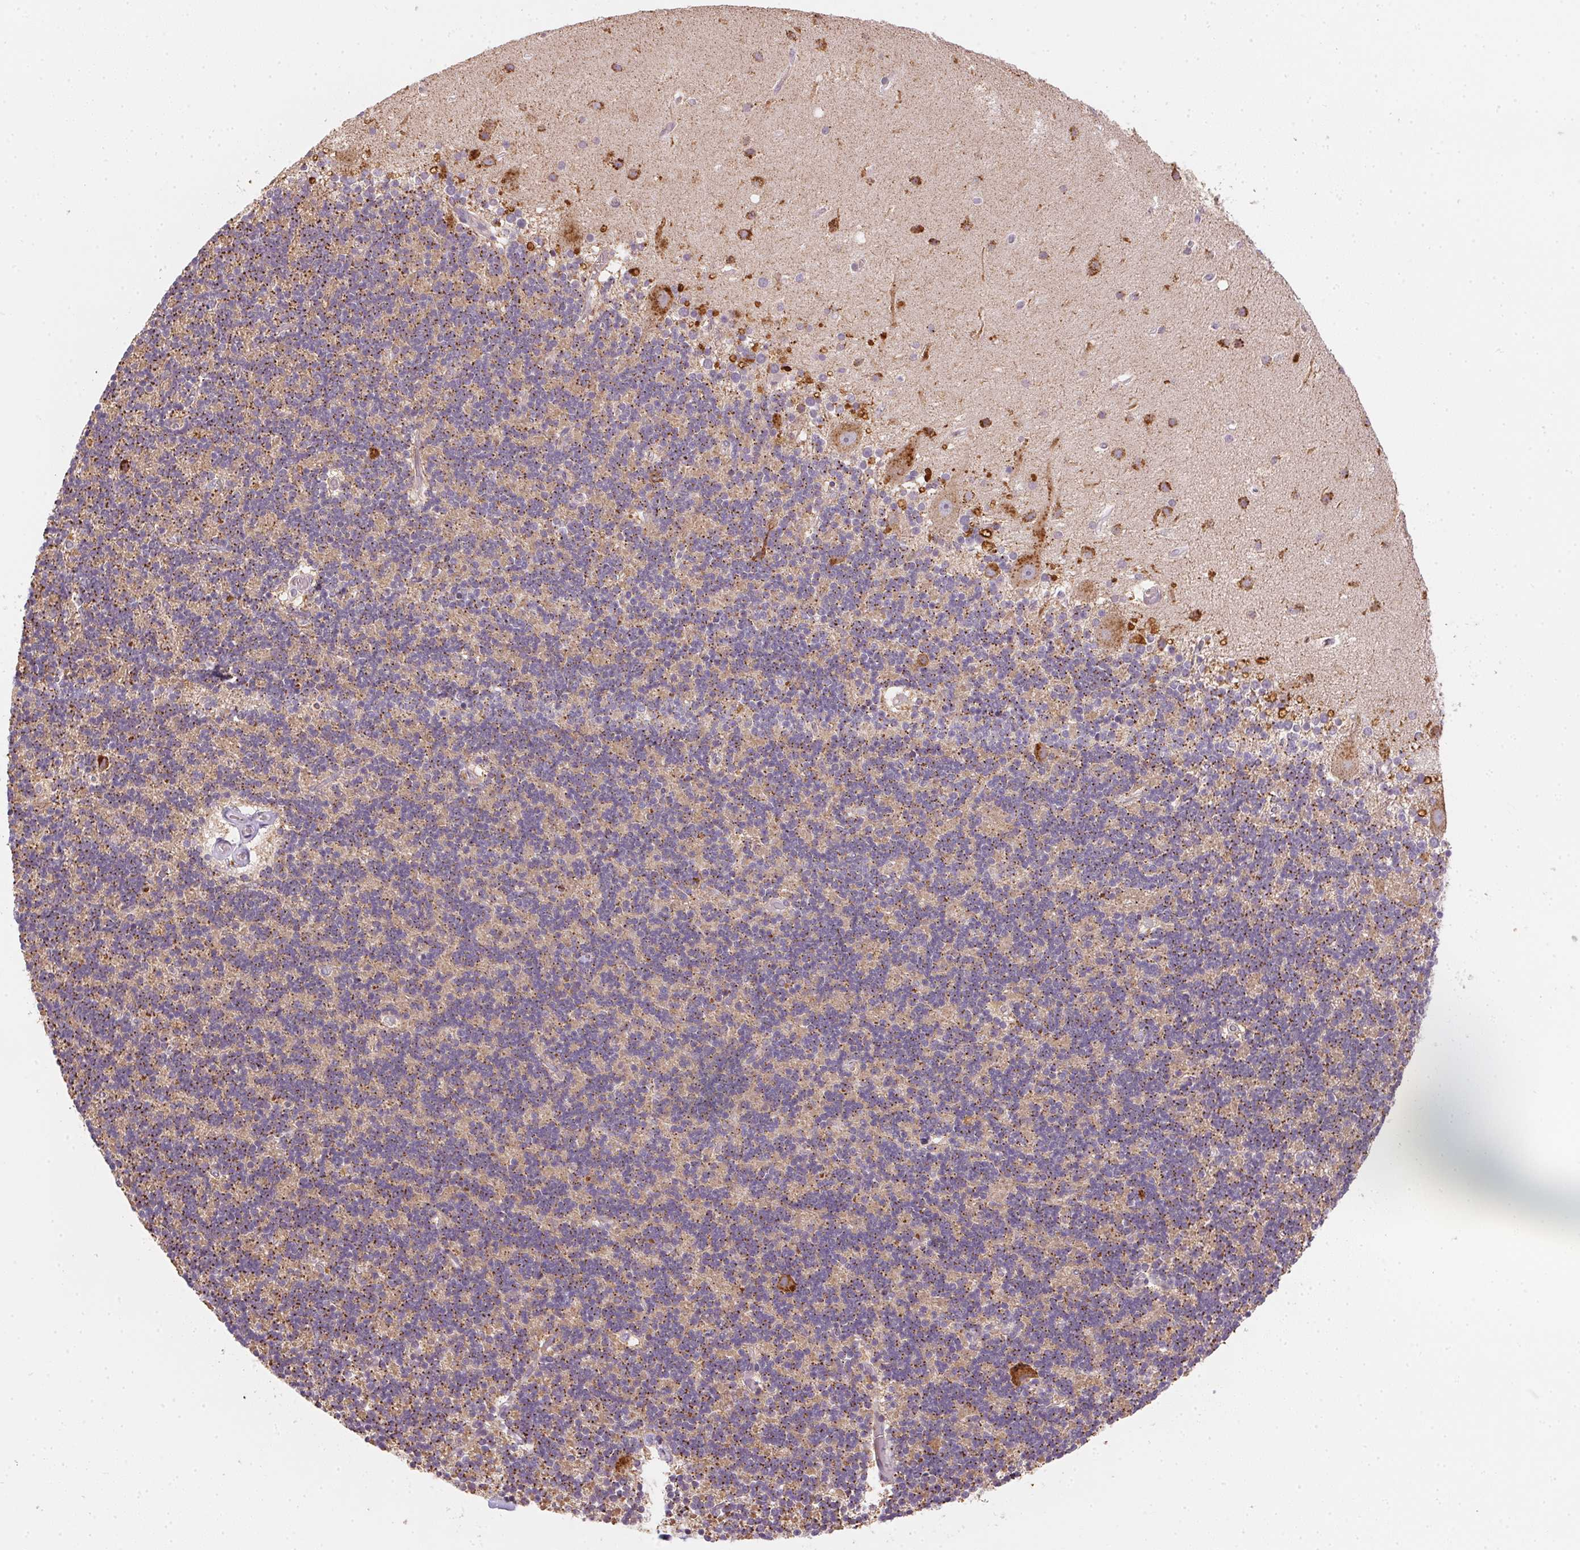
{"staining": {"intensity": "moderate", "quantity": "25%-75%", "location": "cytoplasmic/membranous"}, "tissue": "cerebellum", "cell_type": "Cells in granular layer", "image_type": "normal", "snomed": [{"axis": "morphology", "description": "Normal tissue, NOS"}, {"axis": "topography", "description": "Cerebellum"}], "caption": "A high-resolution photomicrograph shows immunohistochemistry (IHC) staining of benign cerebellum, which demonstrates moderate cytoplasmic/membranous expression in approximately 25%-75% of cells in granular layer. (Stains: DAB in brown, nuclei in blue, Microscopy: brightfield microscopy at high magnification).", "gene": "METTL13", "patient": {"sex": "male", "age": 70}}